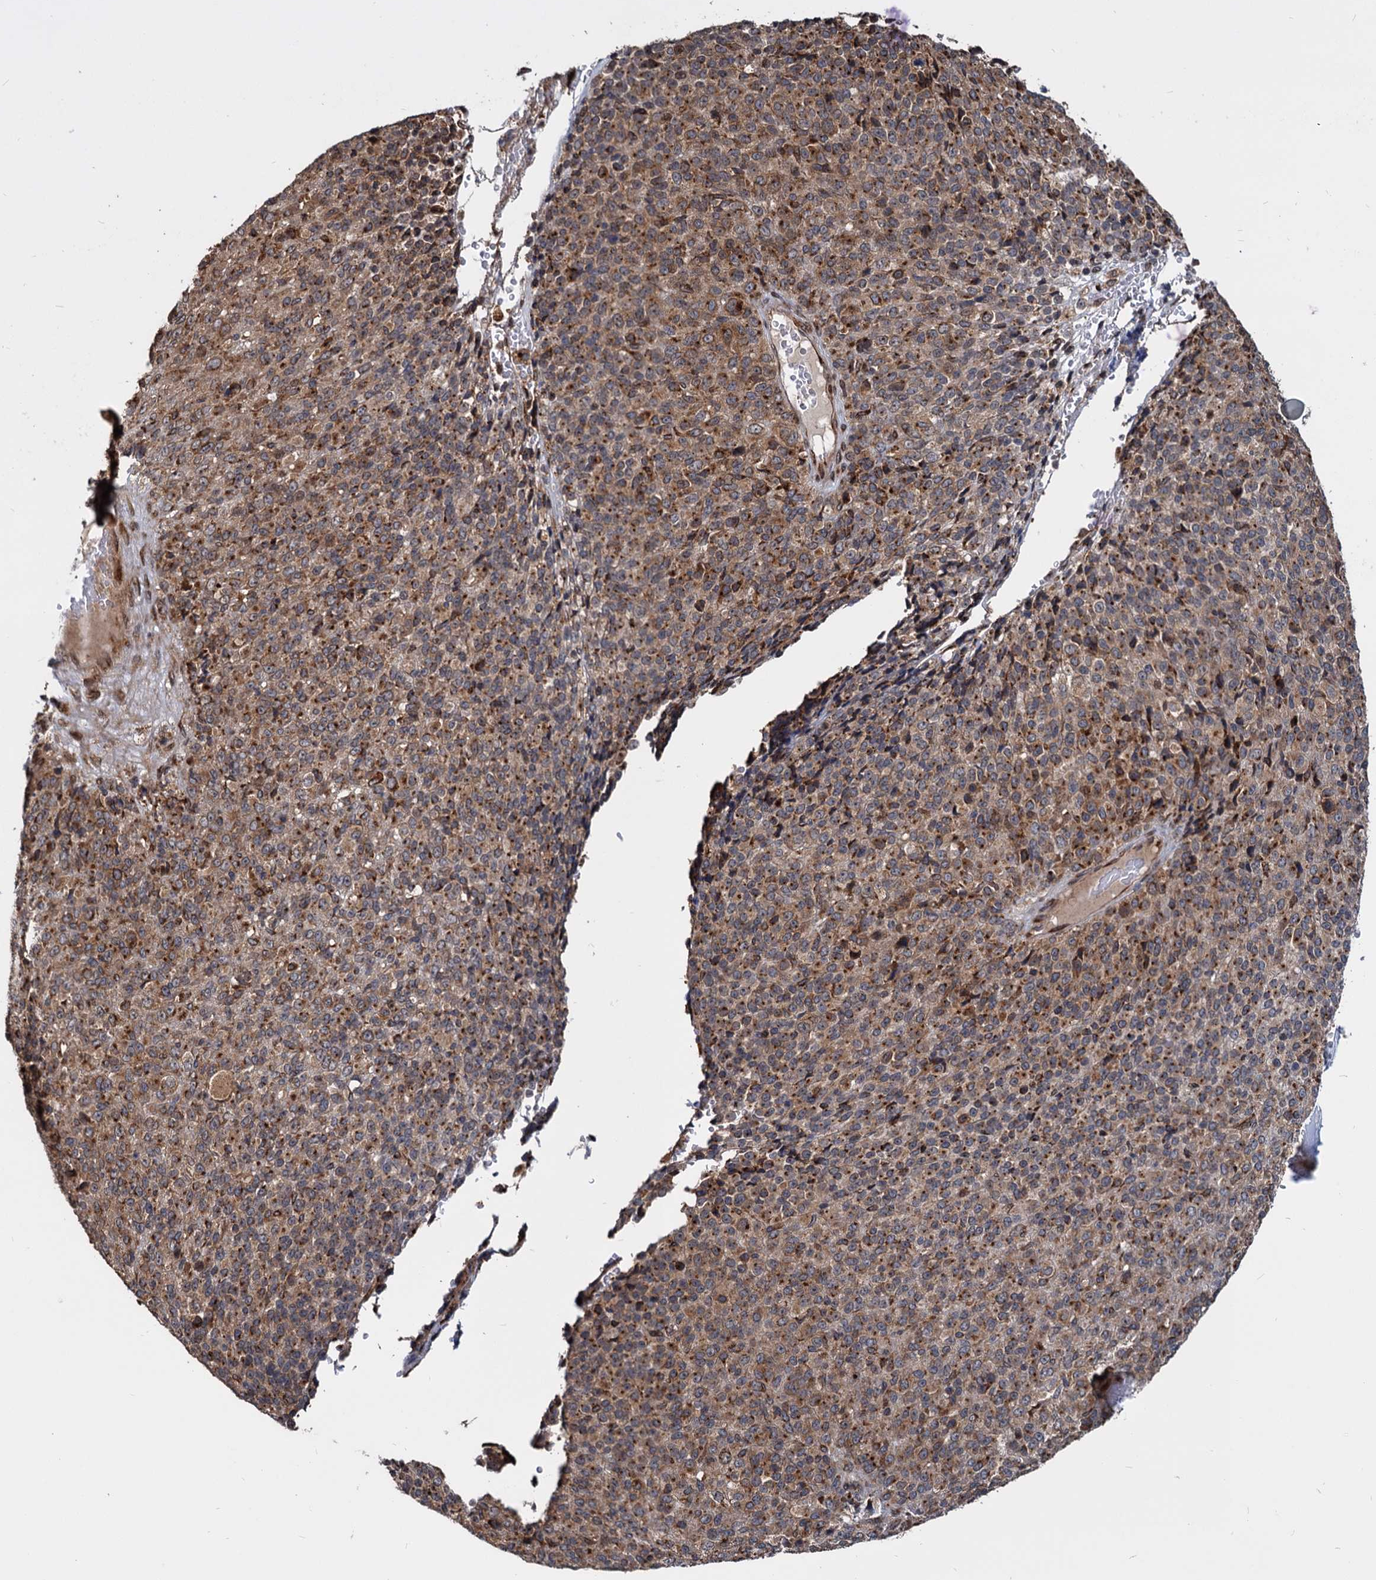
{"staining": {"intensity": "moderate", "quantity": ">75%", "location": "cytoplasmic/membranous"}, "tissue": "melanoma", "cell_type": "Tumor cells", "image_type": "cancer", "snomed": [{"axis": "morphology", "description": "Malignant melanoma, Metastatic site"}, {"axis": "topography", "description": "Brain"}], "caption": "This micrograph reveals malignant melanoma (metastatic site) stained with immunohistochemistry (IHC) to label a protein in brown. The cytoplasmic/membranous of tumor cells show moderate positivity for the protein. Nuclei are counter-stained blue.", "gene": "SAAL1", "patient": {"sex": "female", "age": 56}}